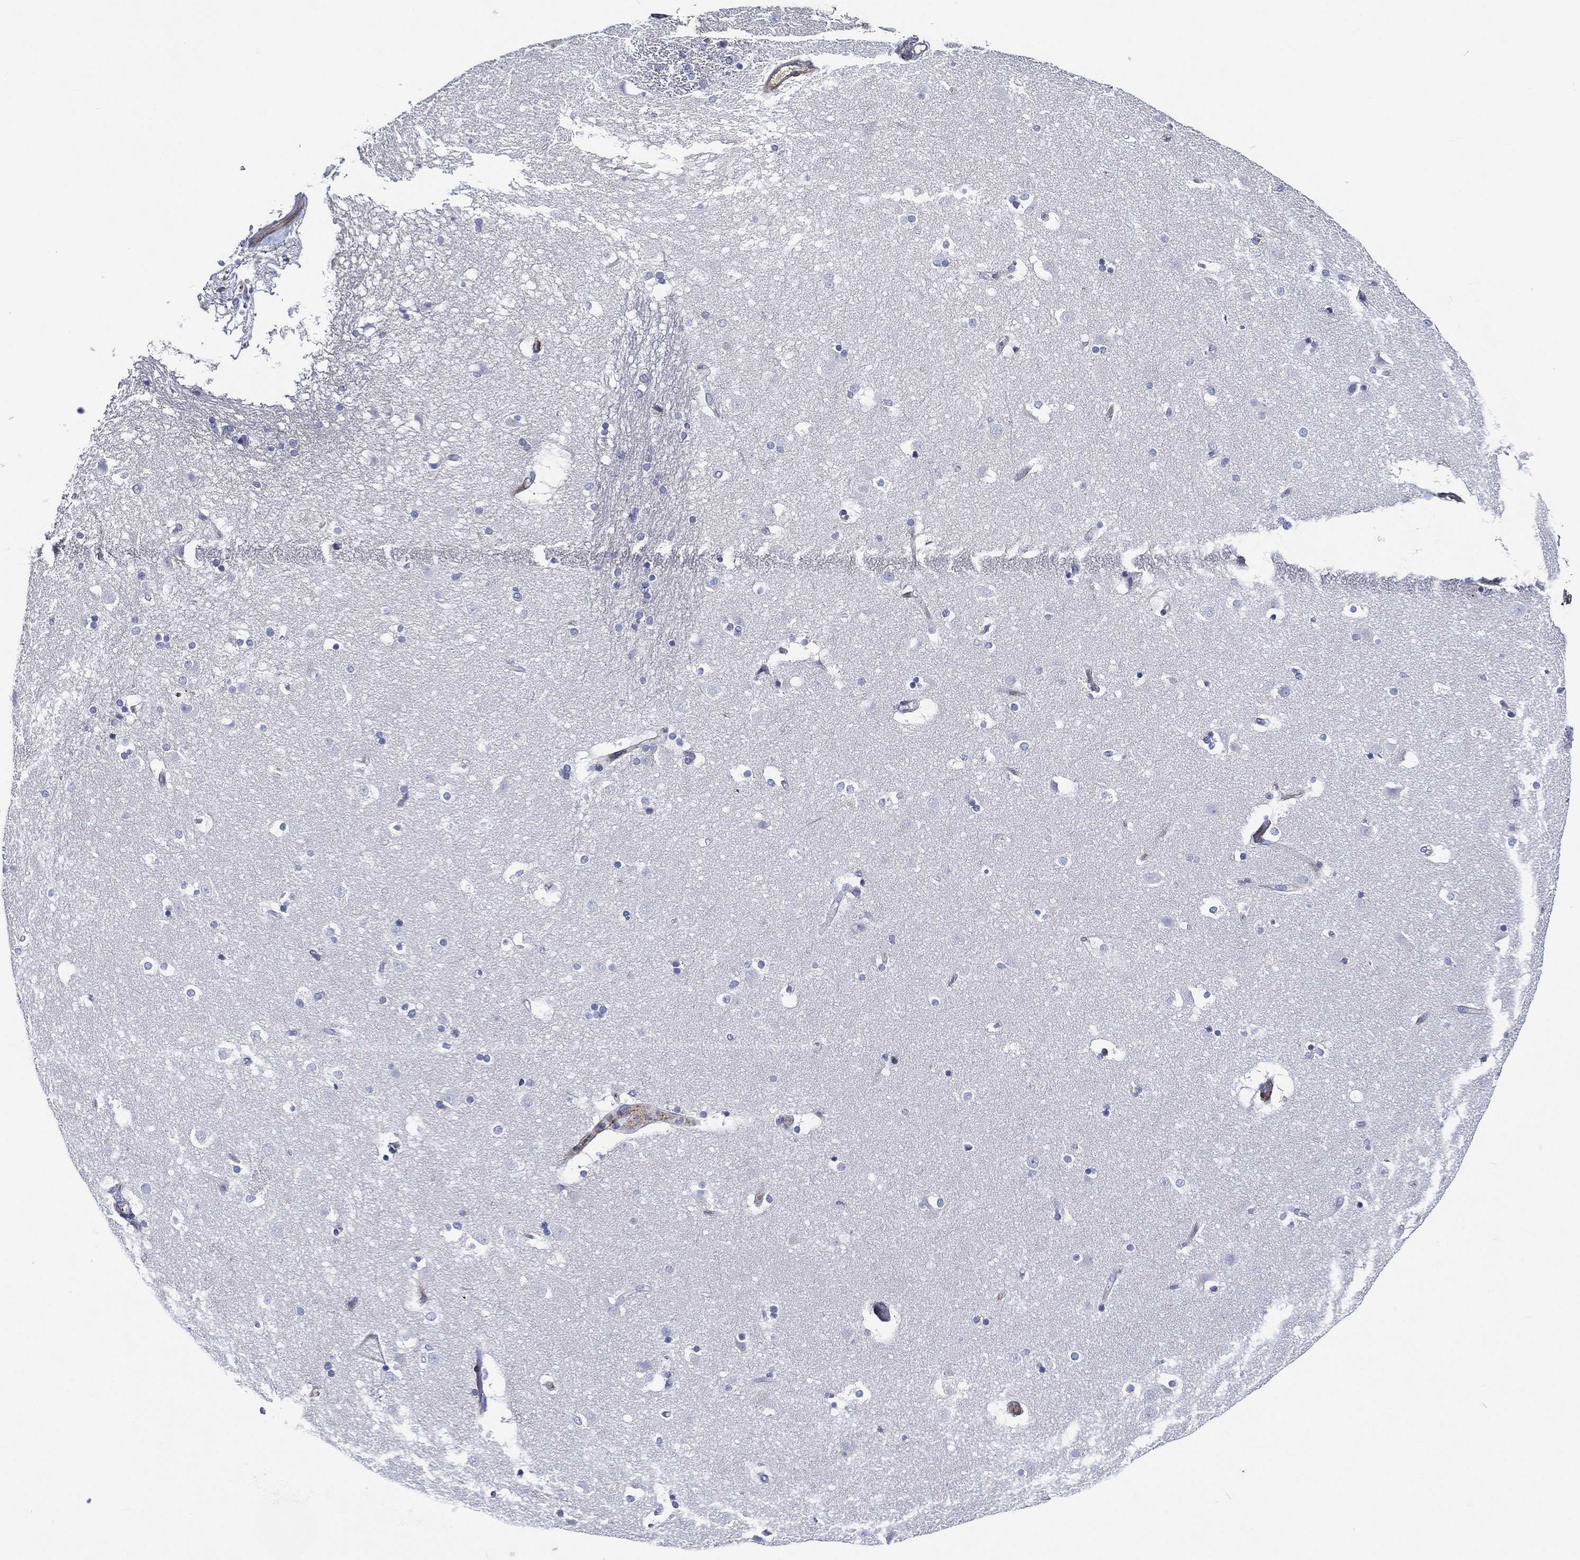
{"staining": {"intensity": "negative", "quantity": "none", "location": "none"}, "tissue": "caudate", "cell_type": "Glial cells", "image_type": "normal", "snomed": [{"axis": "morphology", "description": "Normal tissue, NOS"}, {"axis": "topography", "description": "Lateral ventricle wall"}], "caption": "This is an IHC photomicrograph of normal caudate. There is no positivity in glial cells.", "gene": "TMPRSS11D", "patient": {"sex": "male", "age": 51}}